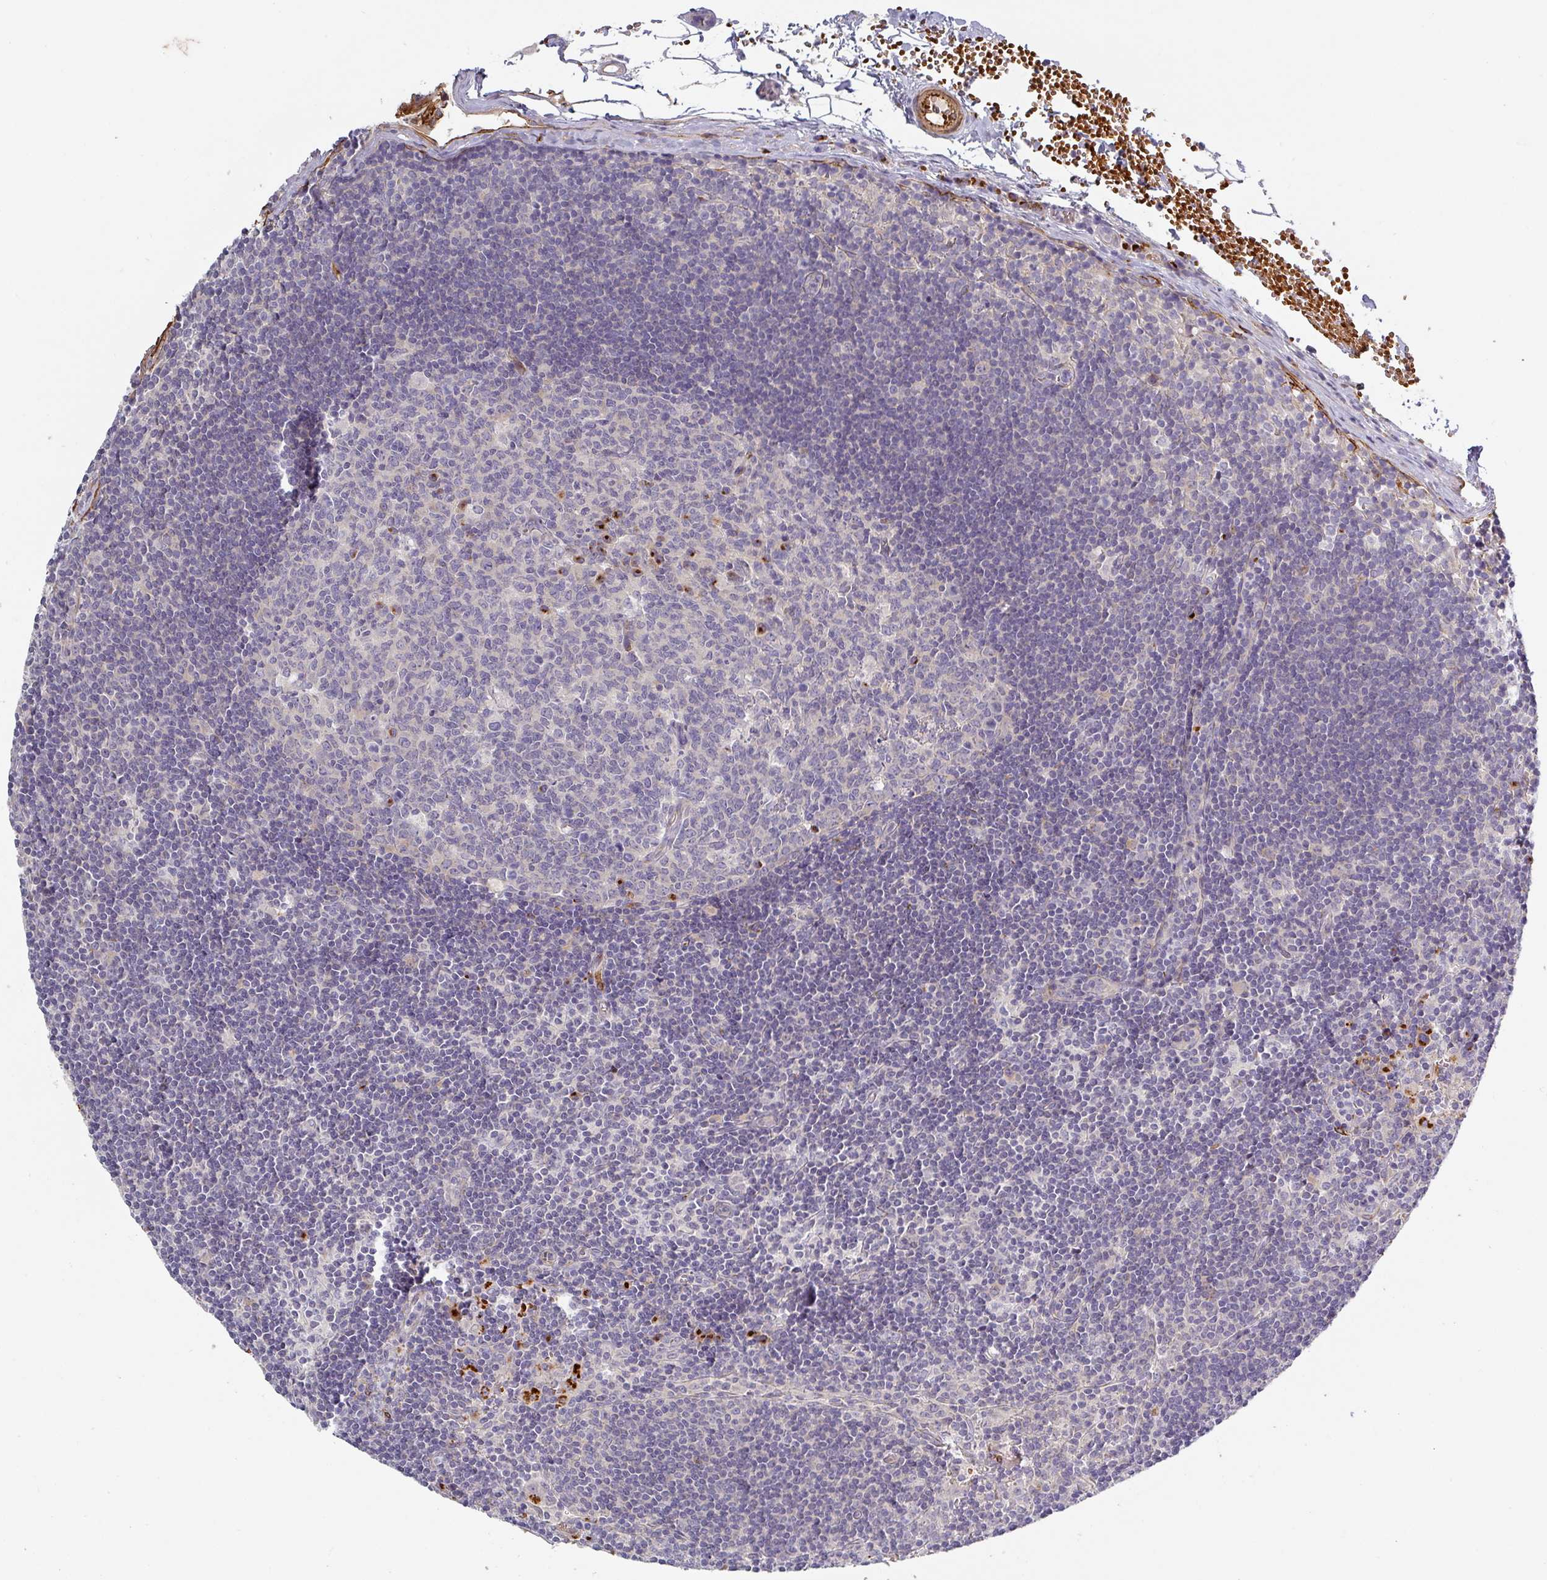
{"staining": {"intensity": "strong", "quantity": "<25%", "location": "cytoplasmic/membranous"}, "tissue": "lymph node", "cell_type": "Germinal center cells", "image_type": "normal", "snomed": [{"axis": "morphology", "description": "Normal tissue, NOS"}, {"axis": "topography", "description": "Lymph node"}], "caption": "DAB (3,3'-diaminobenzidine) immunohistochemical staining of normal human lymph node demonstrates strong cytoplasmic/membranous protein expression in approximately <25% of germinal center cells.", "gene": "PRODH2", "patient": {"sex": "female", "age": 29}}